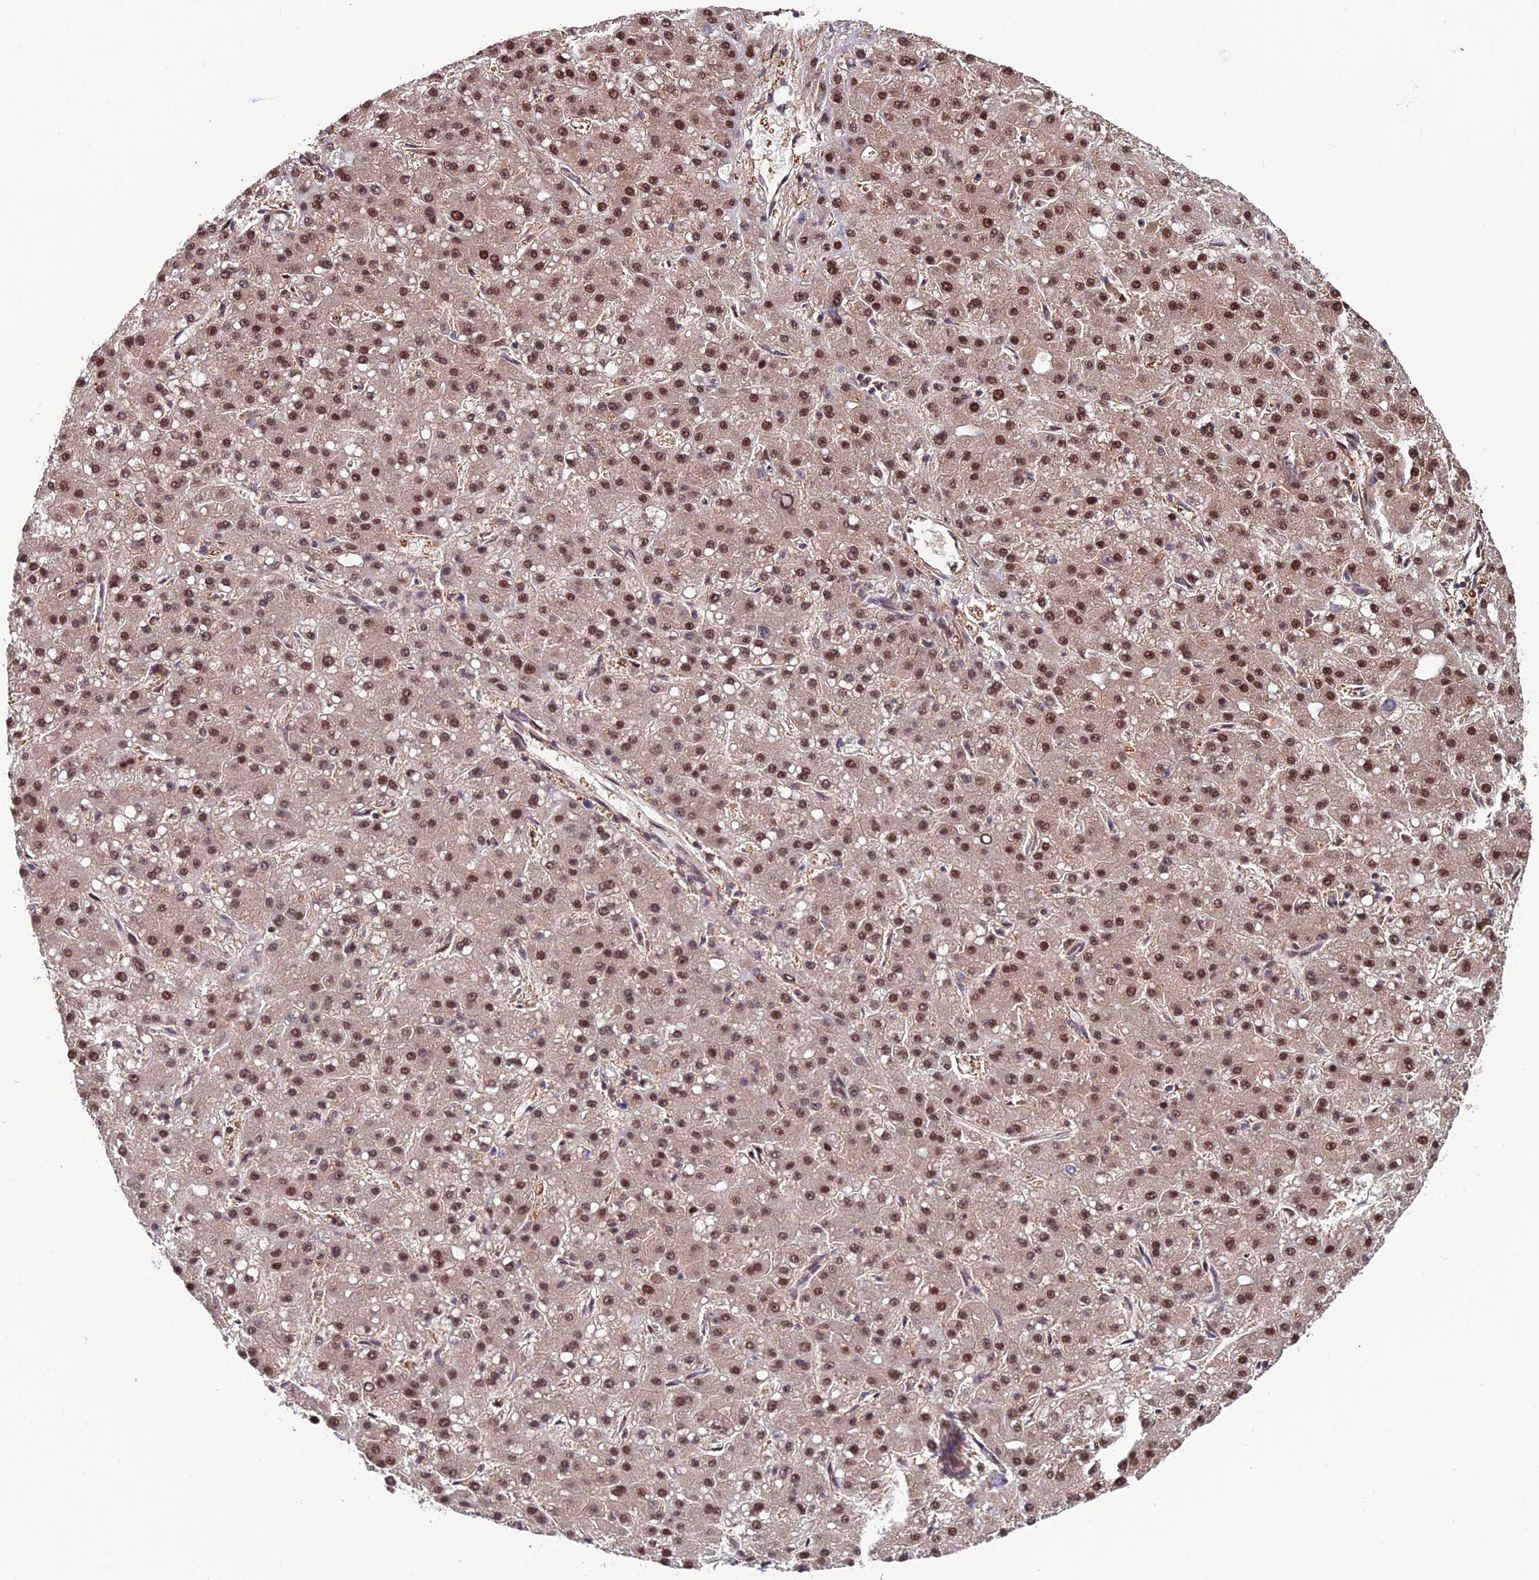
{"staining": {"intensity": "moderate", "quantity": ">75%", "location": "nuclear"}, "tissue": "liver cancer", "cell_type": "Tumor cells", "image_type": "cancer", "snomed": [{"axis": "morphology", "description": "Carcinoma, Hepatocellular, NOS"}, {"axis": "topography", "description": "Liver"}], "caption": "Brown immunohistochemical staining in hepatocellular carcinoma (liver) demonstrates moderate nuclear positivity in approximately >75% of tumor cells. Nuclei are stained in blue.", "gene": "PSMB3", "patient": {"sex": "male", "age": 67}}